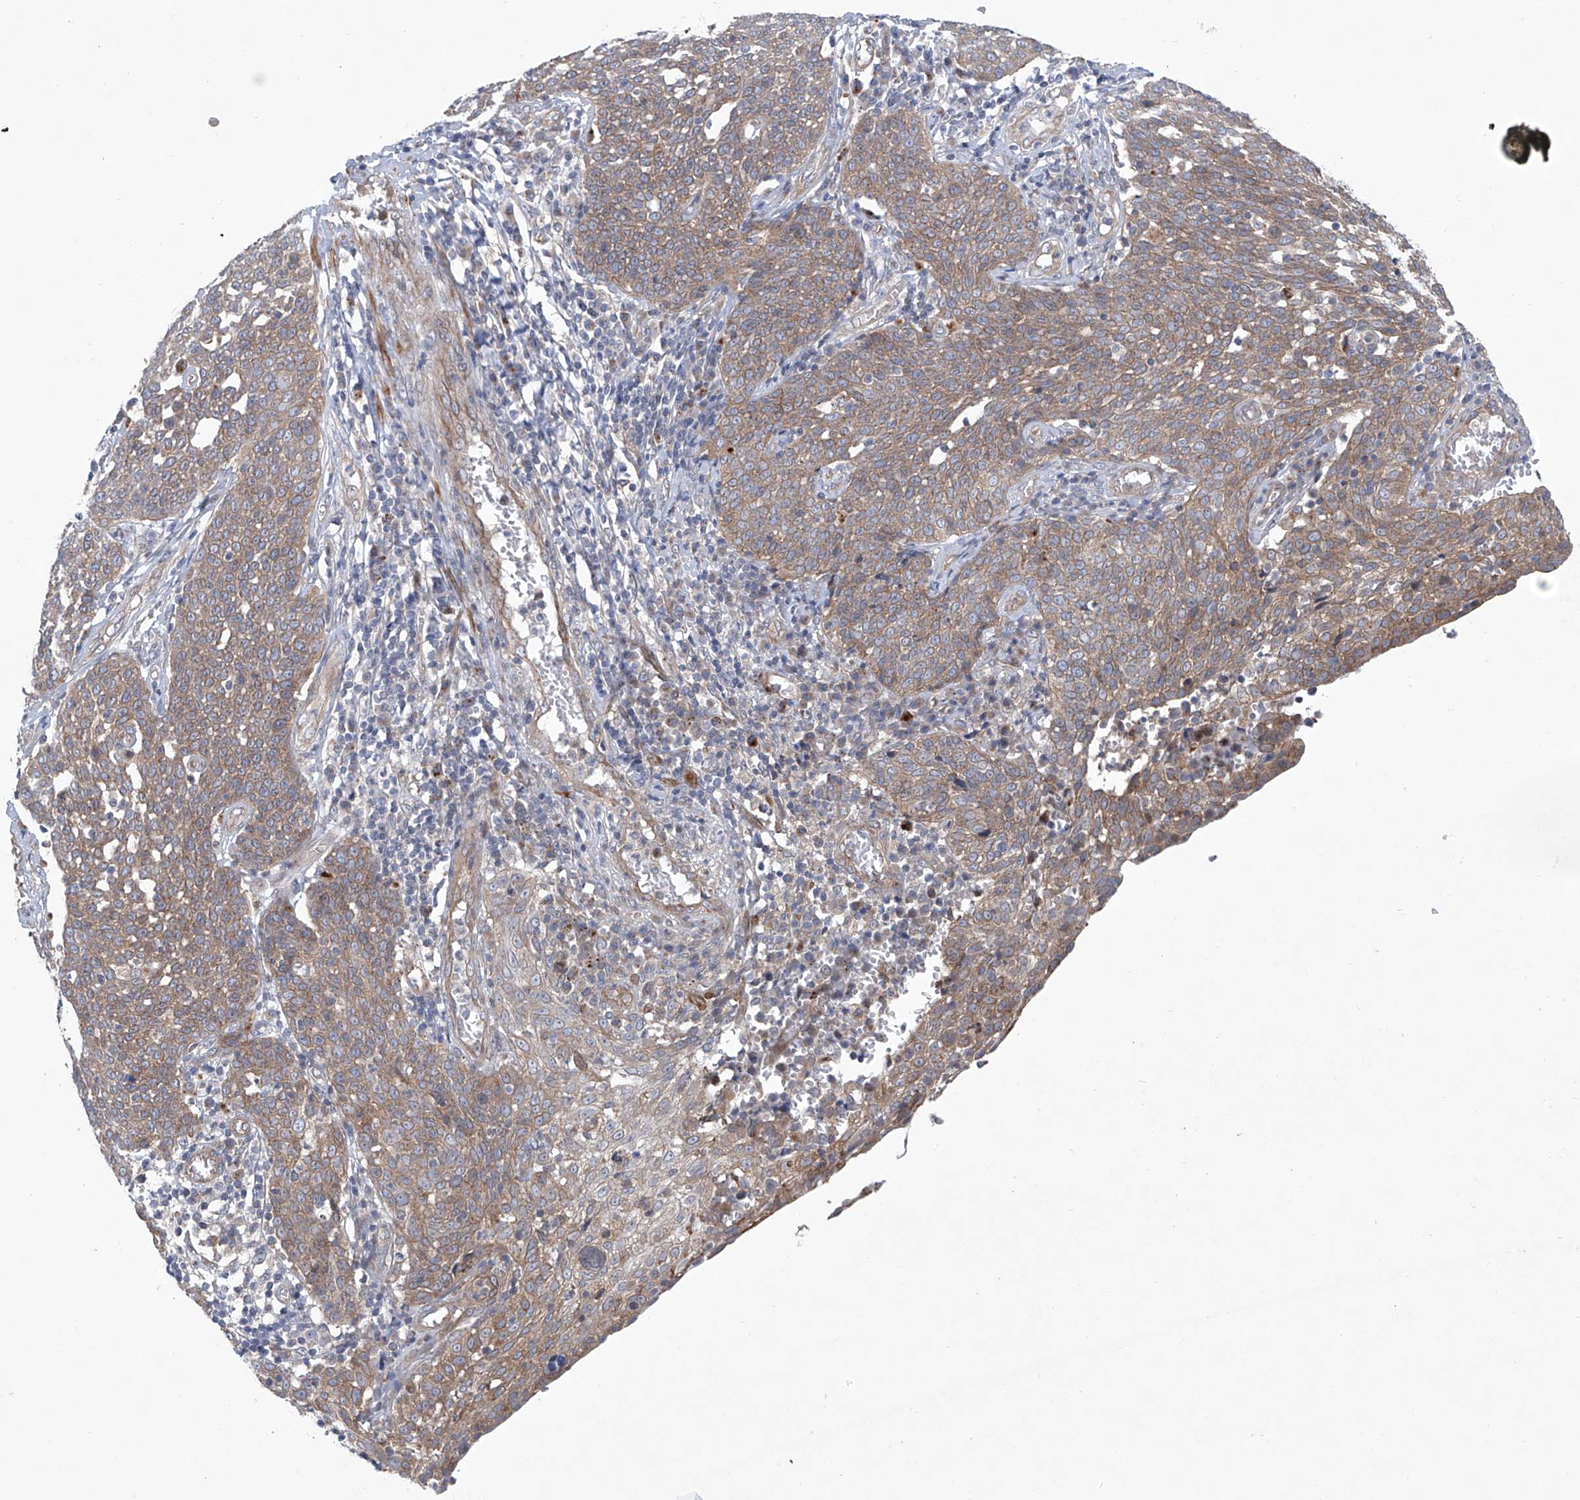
{"staining": {"intensity": "weak", "quantity": "25%-75%", "location": "cytoplasmic/membranous"}, "tissue": "cervical cancer", "cell_type": "Tumor cells", "image_type": "cancer", "snomed": [{"axis": "morphology", "description": "Squamous cell carcinoma, NOS"}, {"axis": "topography", "description": "Cervix"}], "caption": "A high-resolution image shows immunohistochemistry (IHC) staining of cervical cancer, which displays weak cytoplasmic/membranous staining in about 25%-75% of tumor cells.", "gene": "KLC4", "patient": {"sex": "female", "age": 34}}